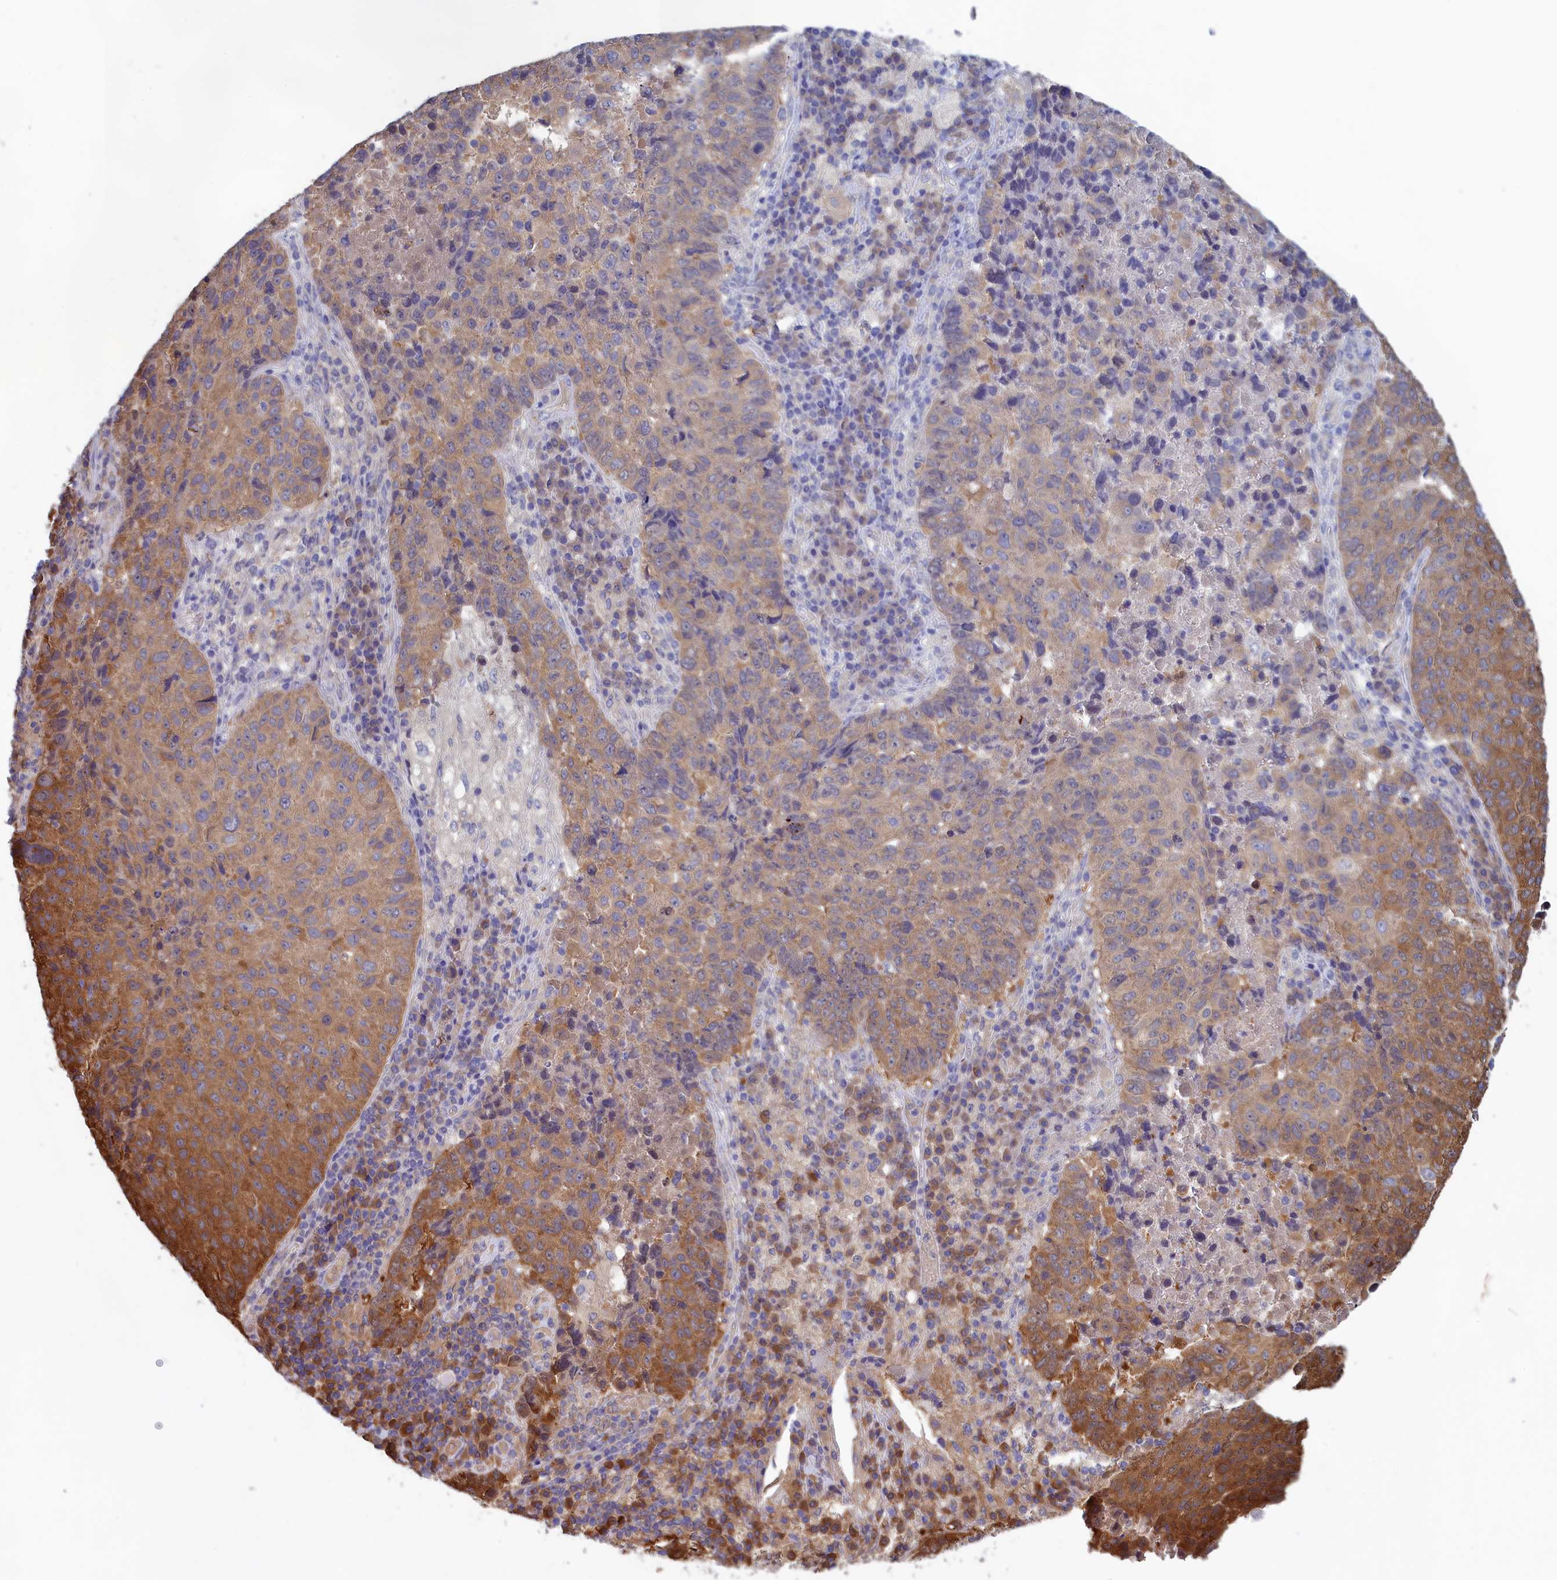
{"staining": {"intensity": "moderate", "quantity": "<25%", "location": "cytoplasmic/membranous"}, "tissue": "lung cancer", "cell_type": "Tumor cells", "image_type": "cancer", "snomed": [{"axis": "morphology", "description": "Squamous cell carcinoma, NOS"}, {"axis": "topography", "description": "Lung"}], "caption": "Lung cancer tissue exhibits moderate cytoplasmic/membranous expression in approximately <25% of tumor cells, visualized by immunohistochemistry. The staining is performed using DAB (3,3'-diaminobenzidine) brown chromogen to label protein expression. The nuclei are counter-stained blue using hematoxylin.", "gene": "SYNDIG1L", "patient": {"sex": "male", "age": 73}}